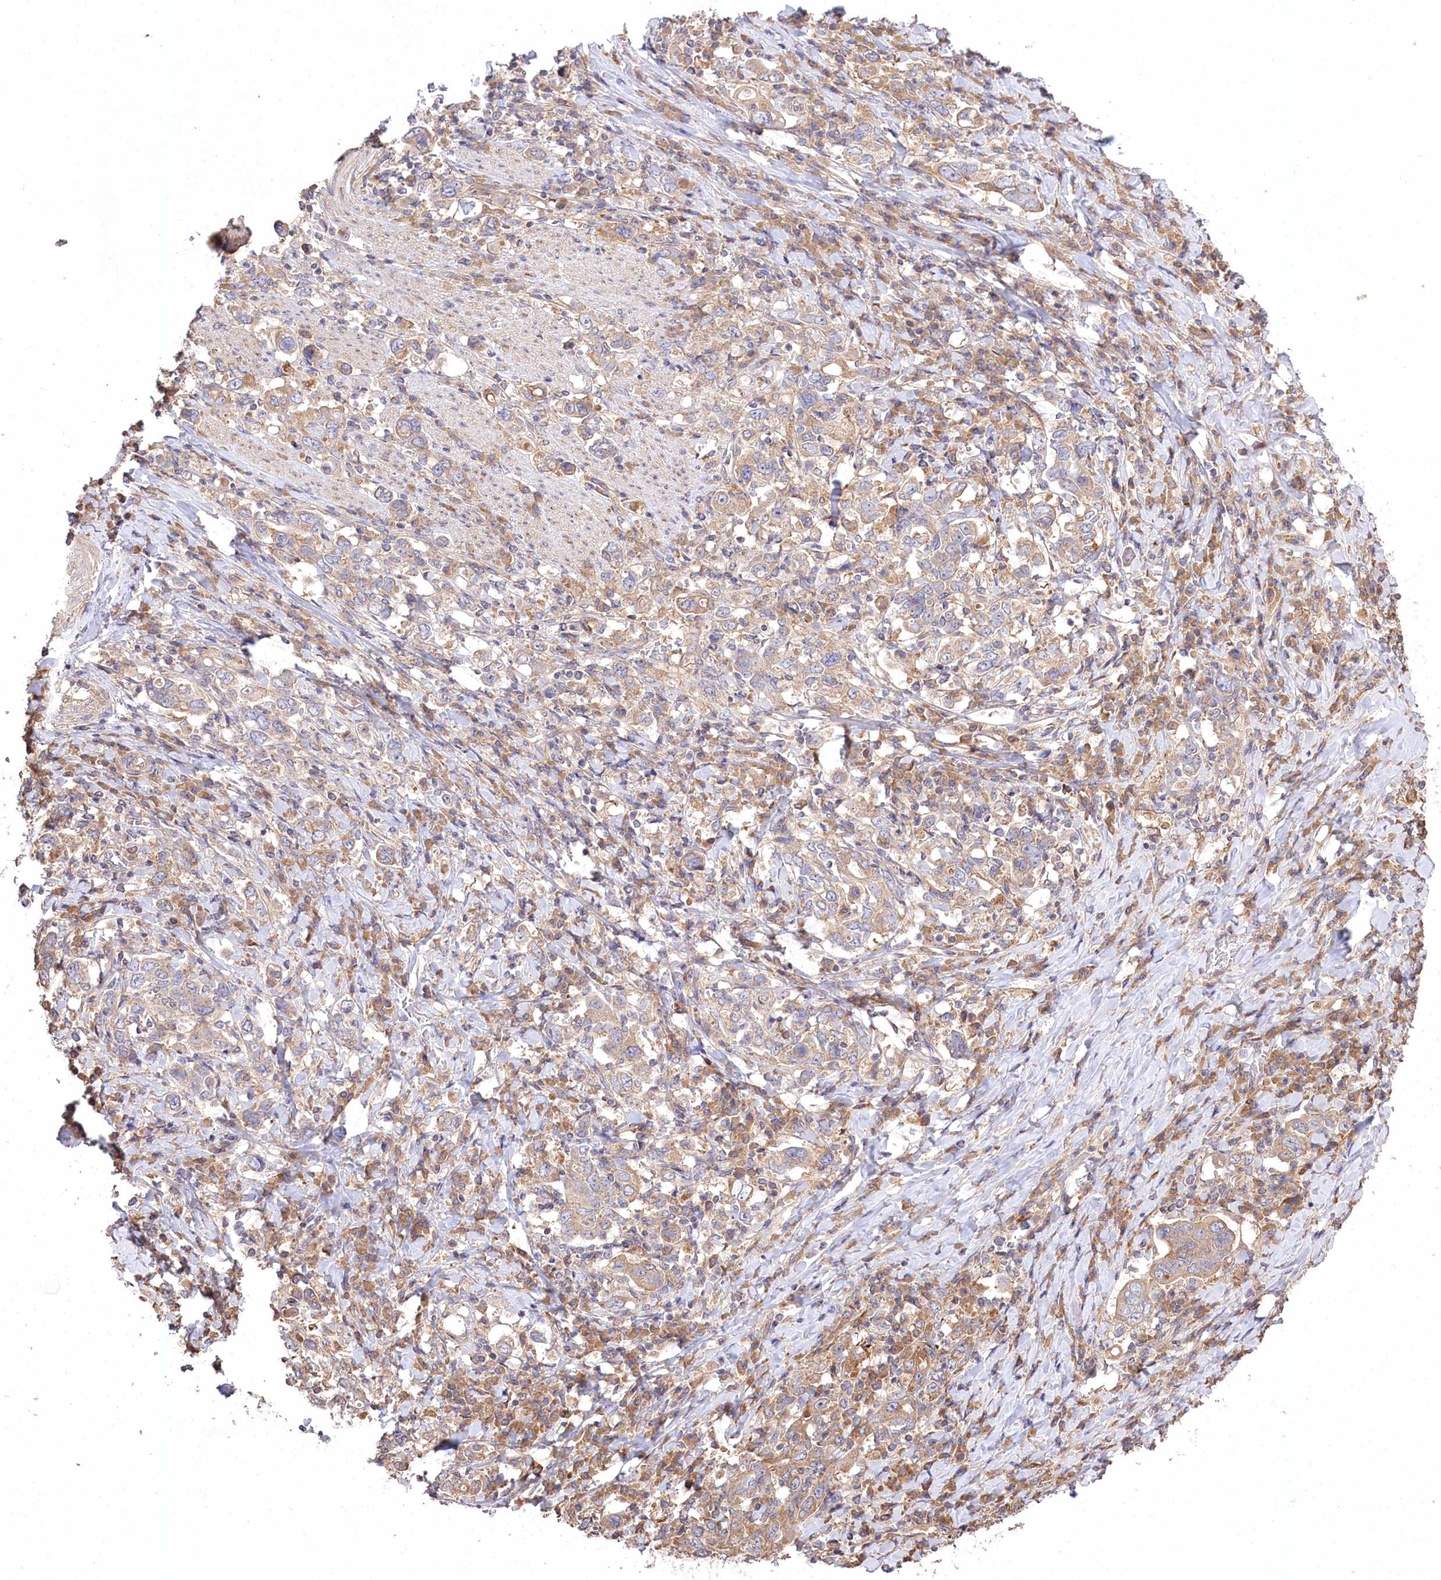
{"staining": {"intensity": "moderate", "quantity": "25%-75%", "location": "cytoplasmic/membranous"}, "tissue": "stomach cancer", "cell_type": "Tumor cells", "image_type": "cancer", "snomed": [{"axis": "morphology", "description": "Adenocarcinoma, NOS"}, {"axis": "topography", "description": "Stomach, upper"}], "caption": "This photomicrograph exhibits IHC staining of human stomach adenocarcinoma, with medium moderate cytoplasmic/membranous expression in about 25%-75% of tumor cells.", "gene": "PRSS53", "patient": {"sex": "male", "age": 62}}